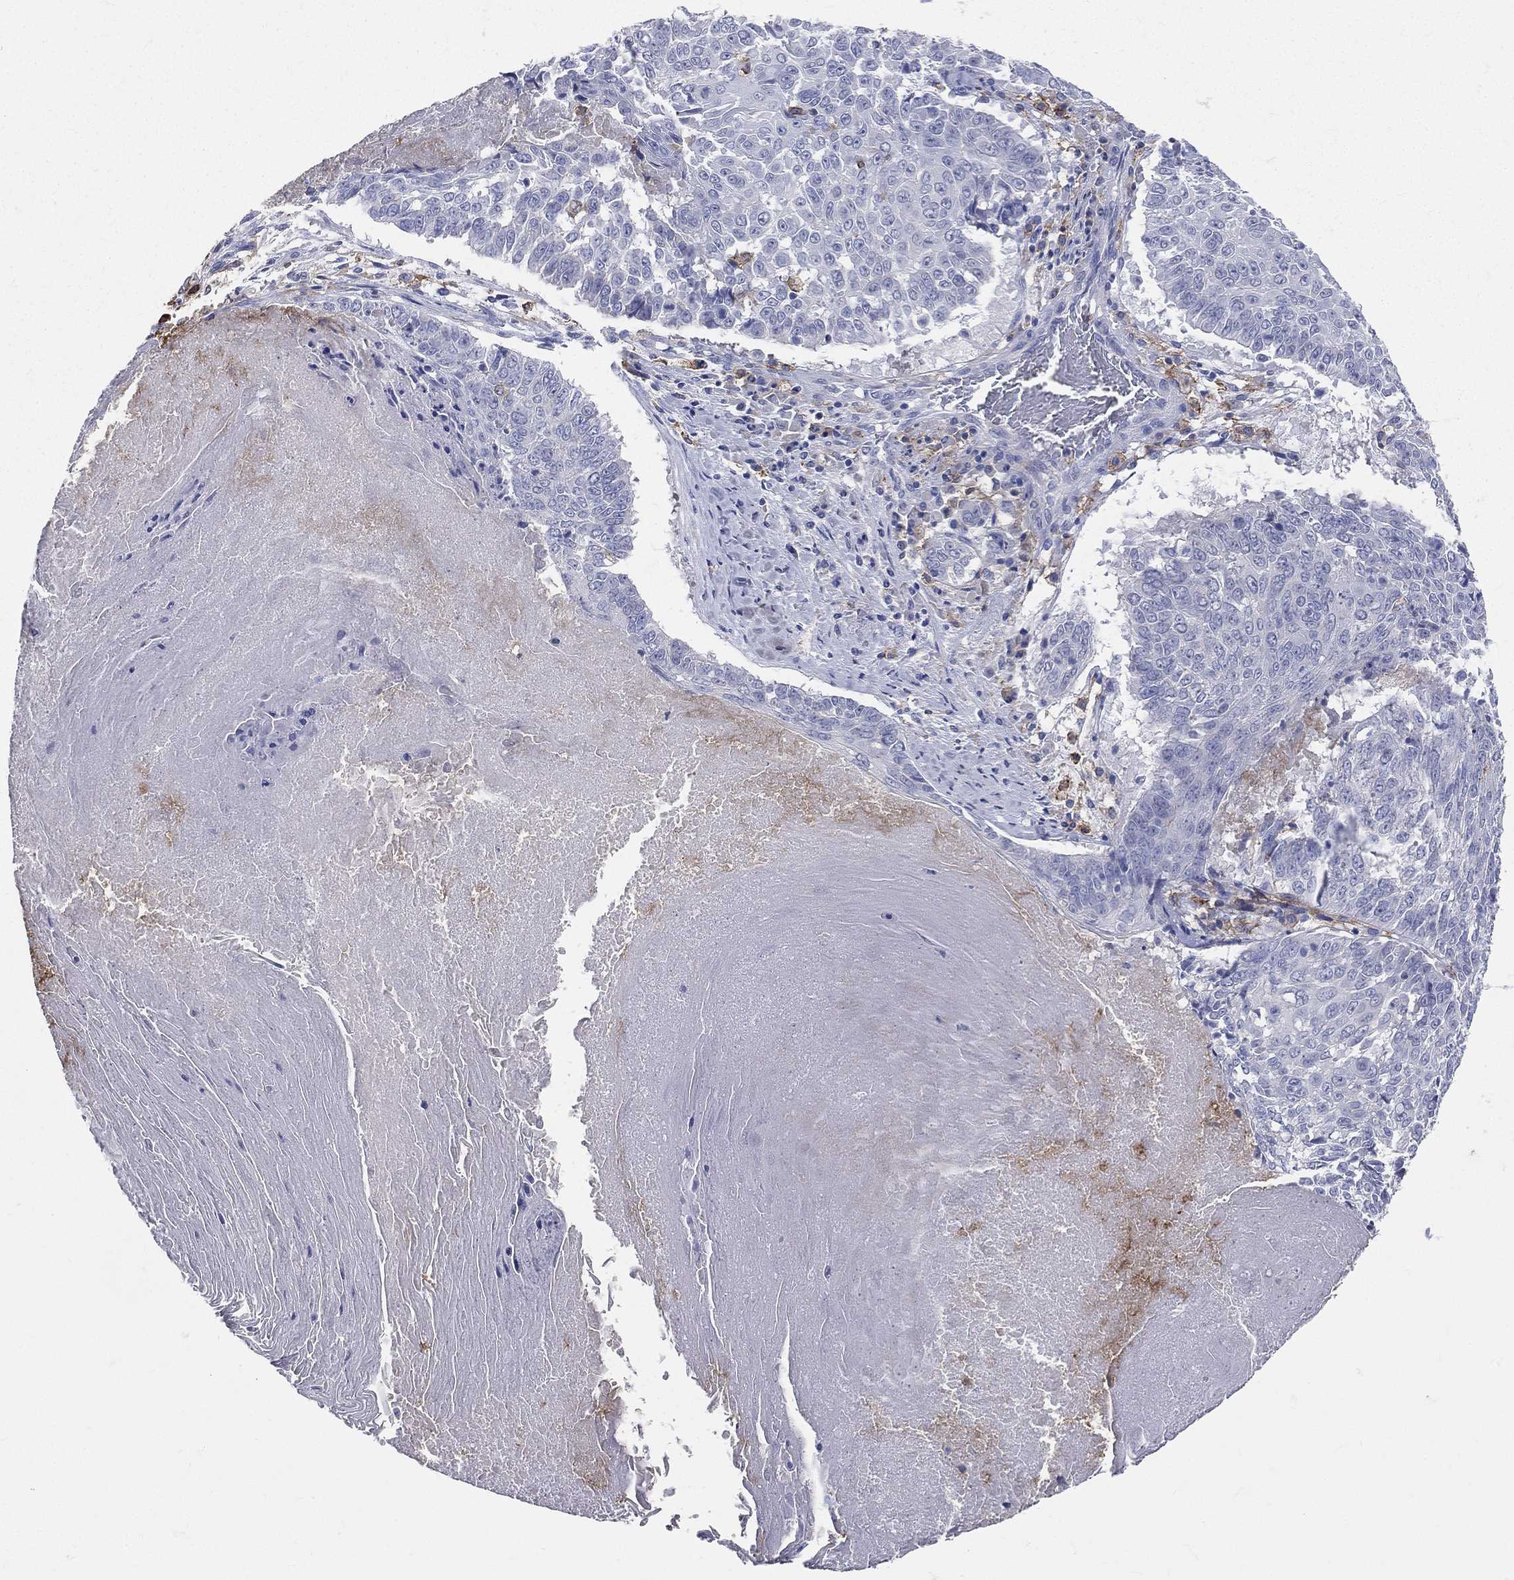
{"staining": {"intensity": "negative", "quantity": "none", "location": "none"}, "tissue": "lung cancer", "cell_type": "Tumor cells", "image_type": "cancer", "snomed": [{"axis": "morphology", "description": "Squamous cell carcinoma, NOS"}, {"axis": "topography", "description": "Lung"}], "caption": "This is an immunohistochemistry photomicrograph of lung cancer (squamous cell carcinoma). There is no expression in tumor cells.", "gene": "CD33", "patient": {"sex": "male", "age": 64}}